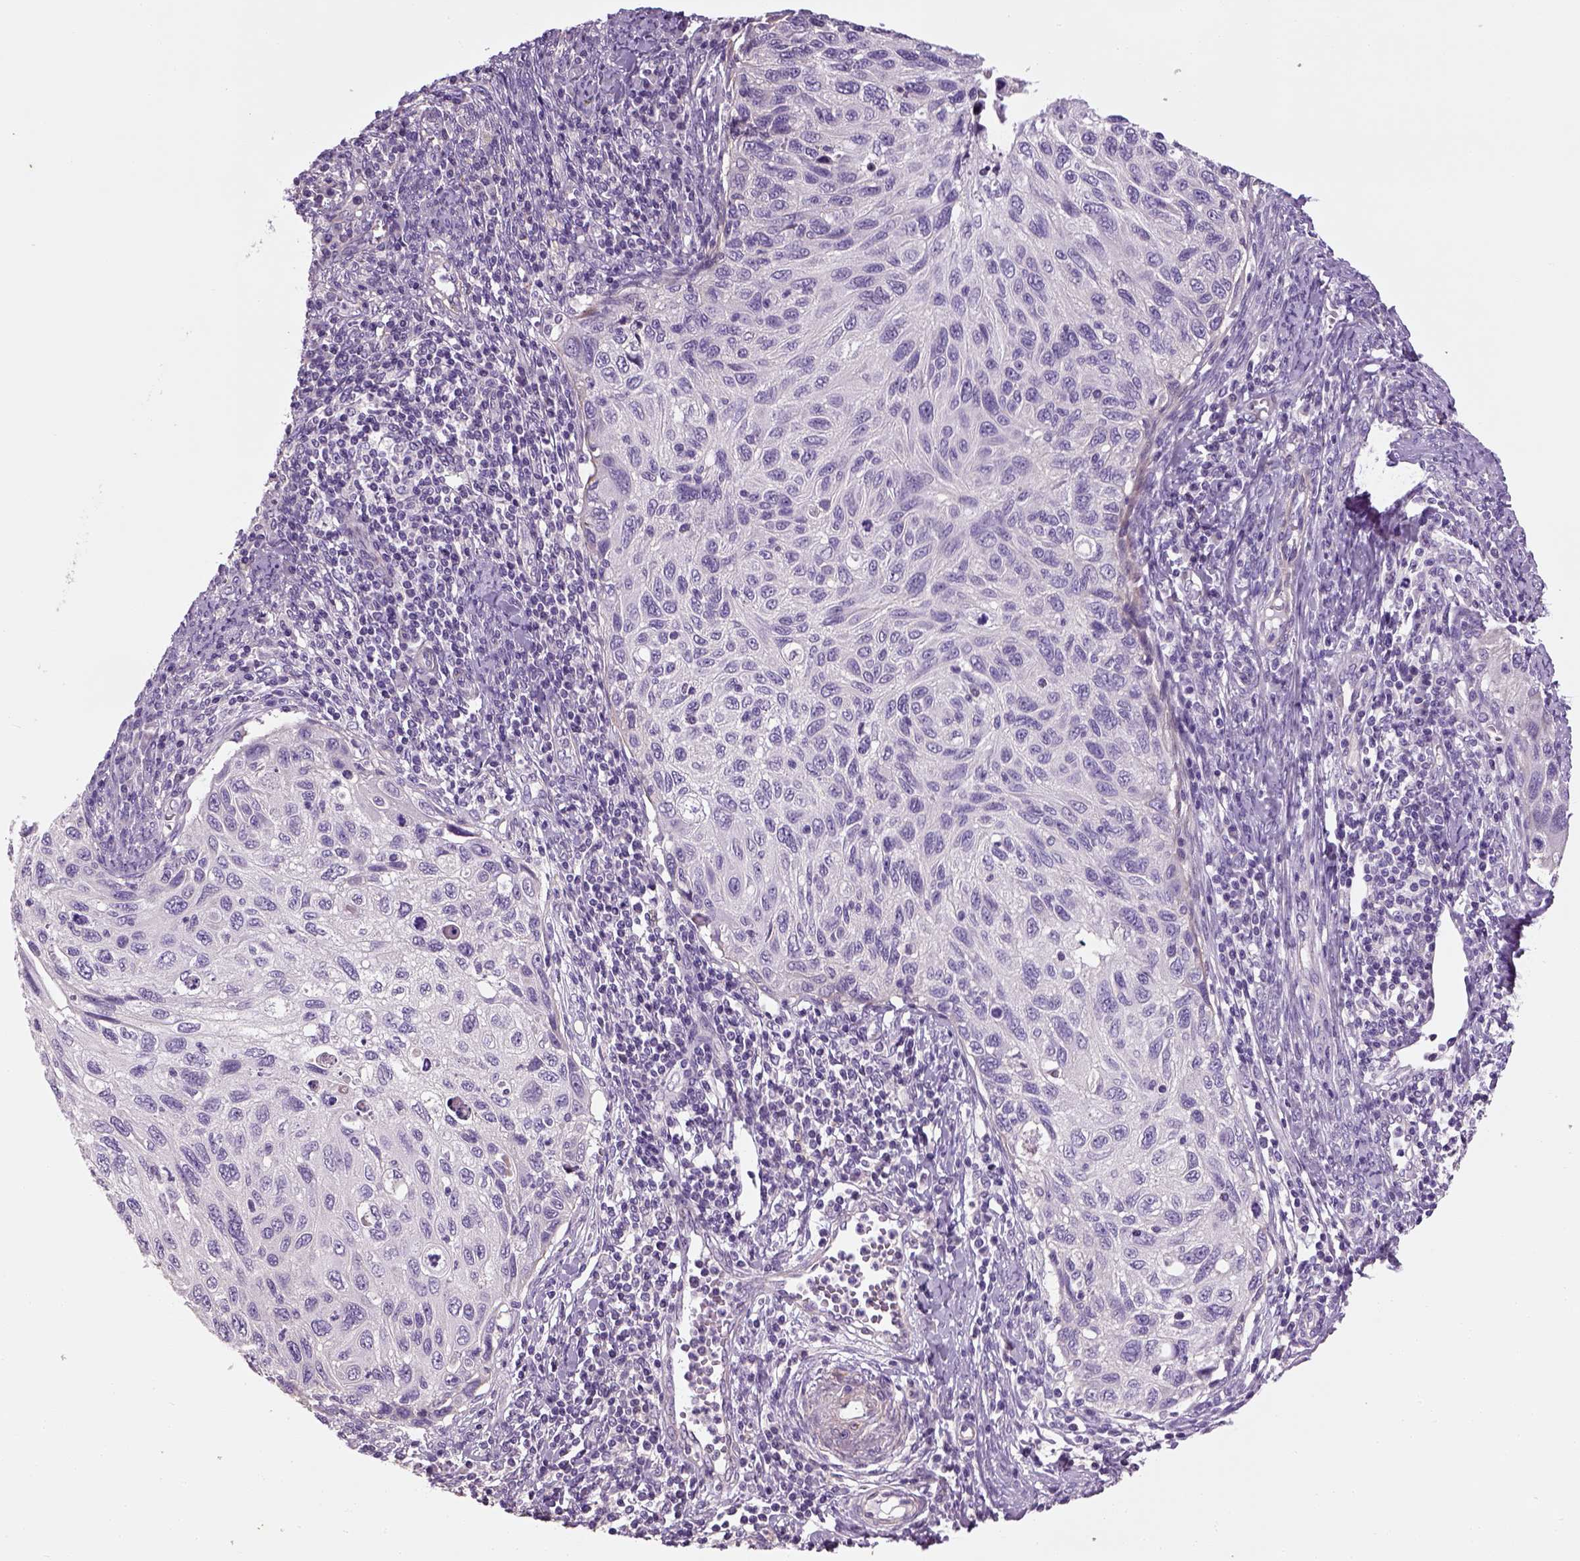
{"staining": {"intensity": "negative", "quantity": "none", "location": "none"}, "tissue": "cervical cancer", "cell_type": "Tumor cells", "image_type": "cancer", "snomed": [{"axis": "morphology", "description": "Squamous cell carcinoma, NOS"}, {"axis": "topography", "description": "Cervix"}], "caption": "Immunohistochemistry image of cervical cancer stained for a protein (brown), which demonstrates no expression in tumor cells. (DAB (3,3'-diaminobenzidine) IHC, high magnification).", "gene": "ELOVL3", "patient": {"sex": "female", "age": 70}}